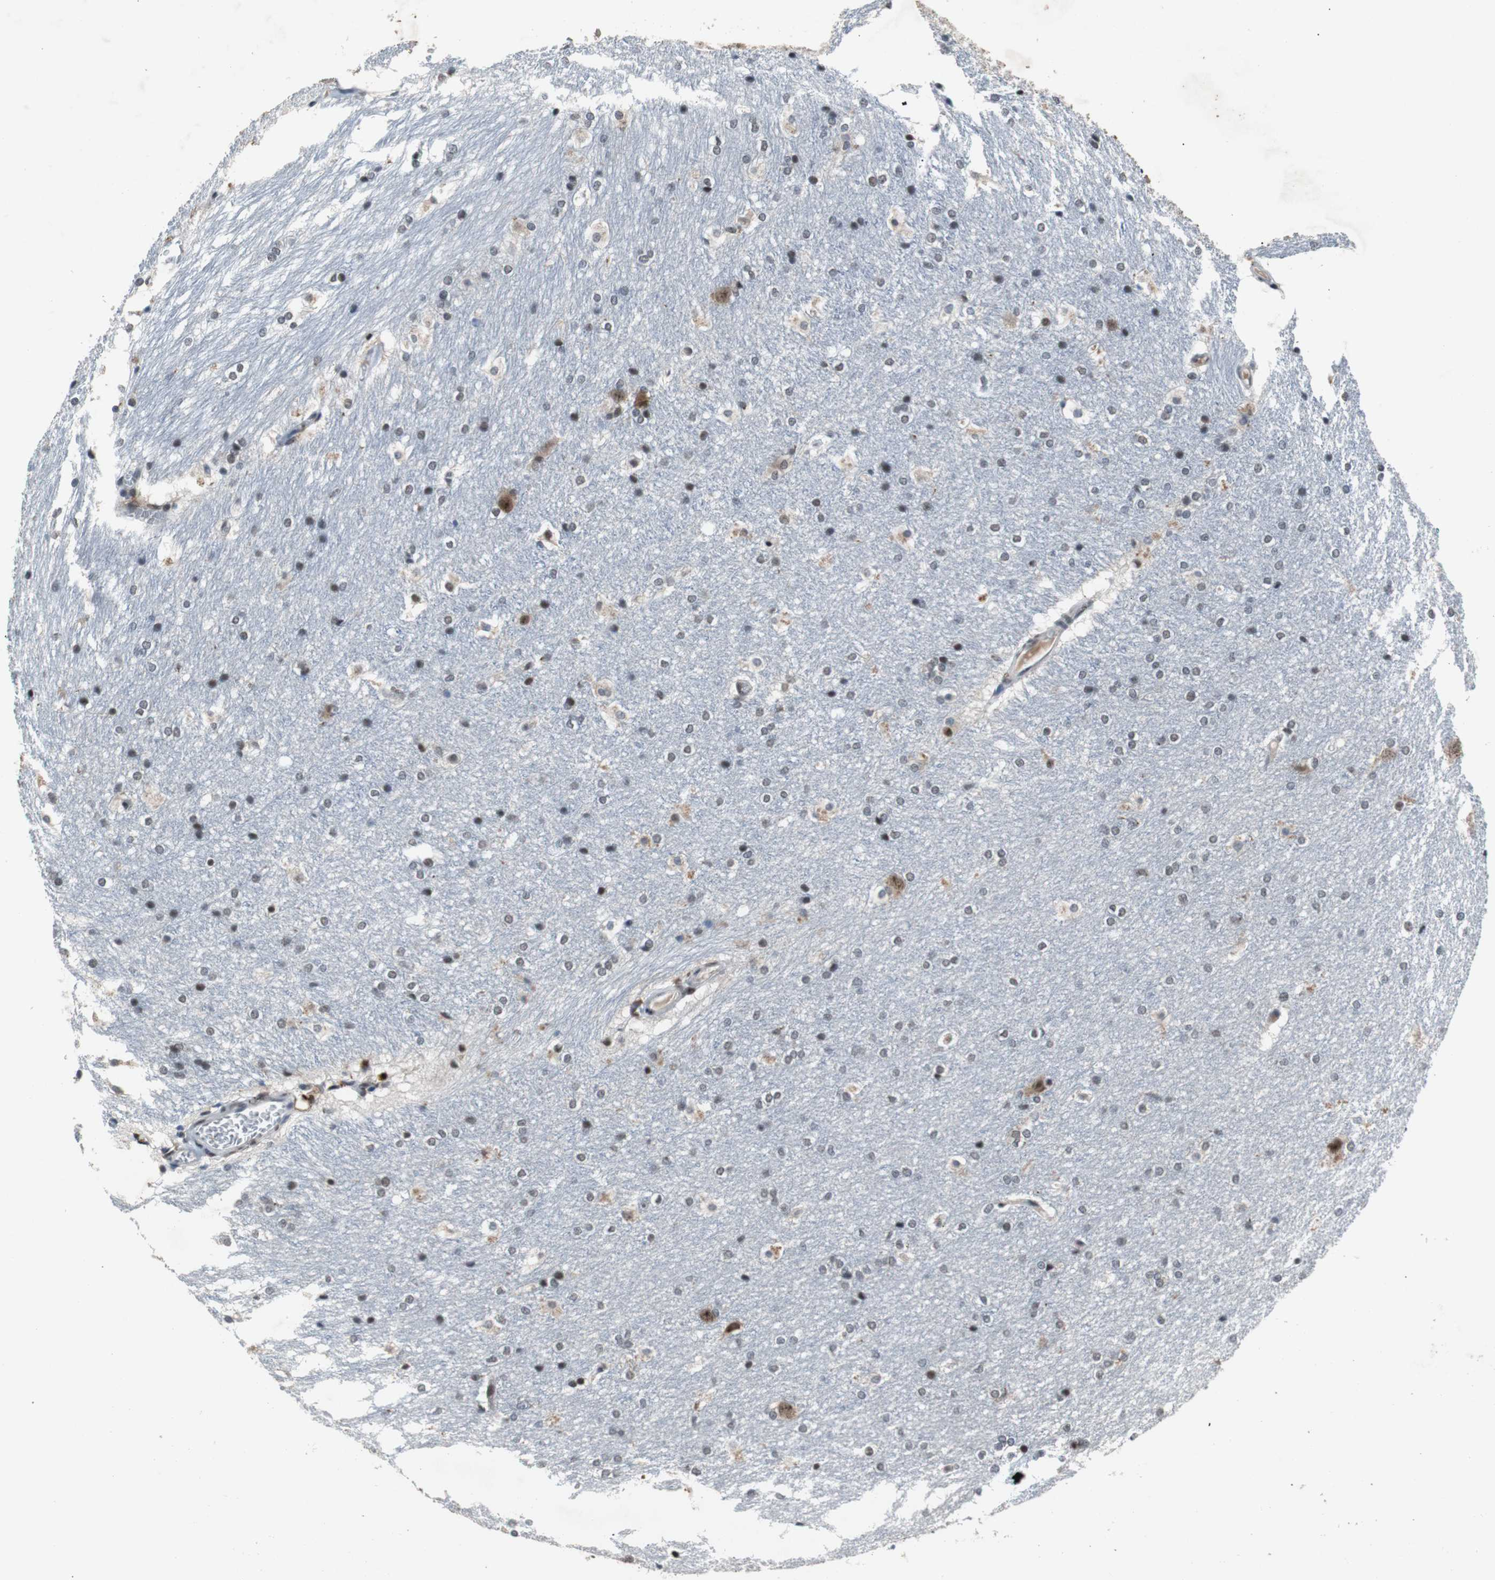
{"staining": {"intensity": "negative", "quantity": "none", "location": "none"}, "tissue": "hippocampus", "cell_type": "Glial cells", "image_type": "normal", "snomed": [{"axis": "morphology", "description": "Normal tissue, NOS"}, {"axis": "topography", "description": "Hippocampus"}], "caption": "A high-resolution image shows IHC staining of unremarkable hippocampus, which displays no significant staining in glial cells. (DAB immunohistochemistry visualized using brightfield microscopy, high magnification).", "gene": "USP28", "patient": {"sex": "female", "age": 19}}